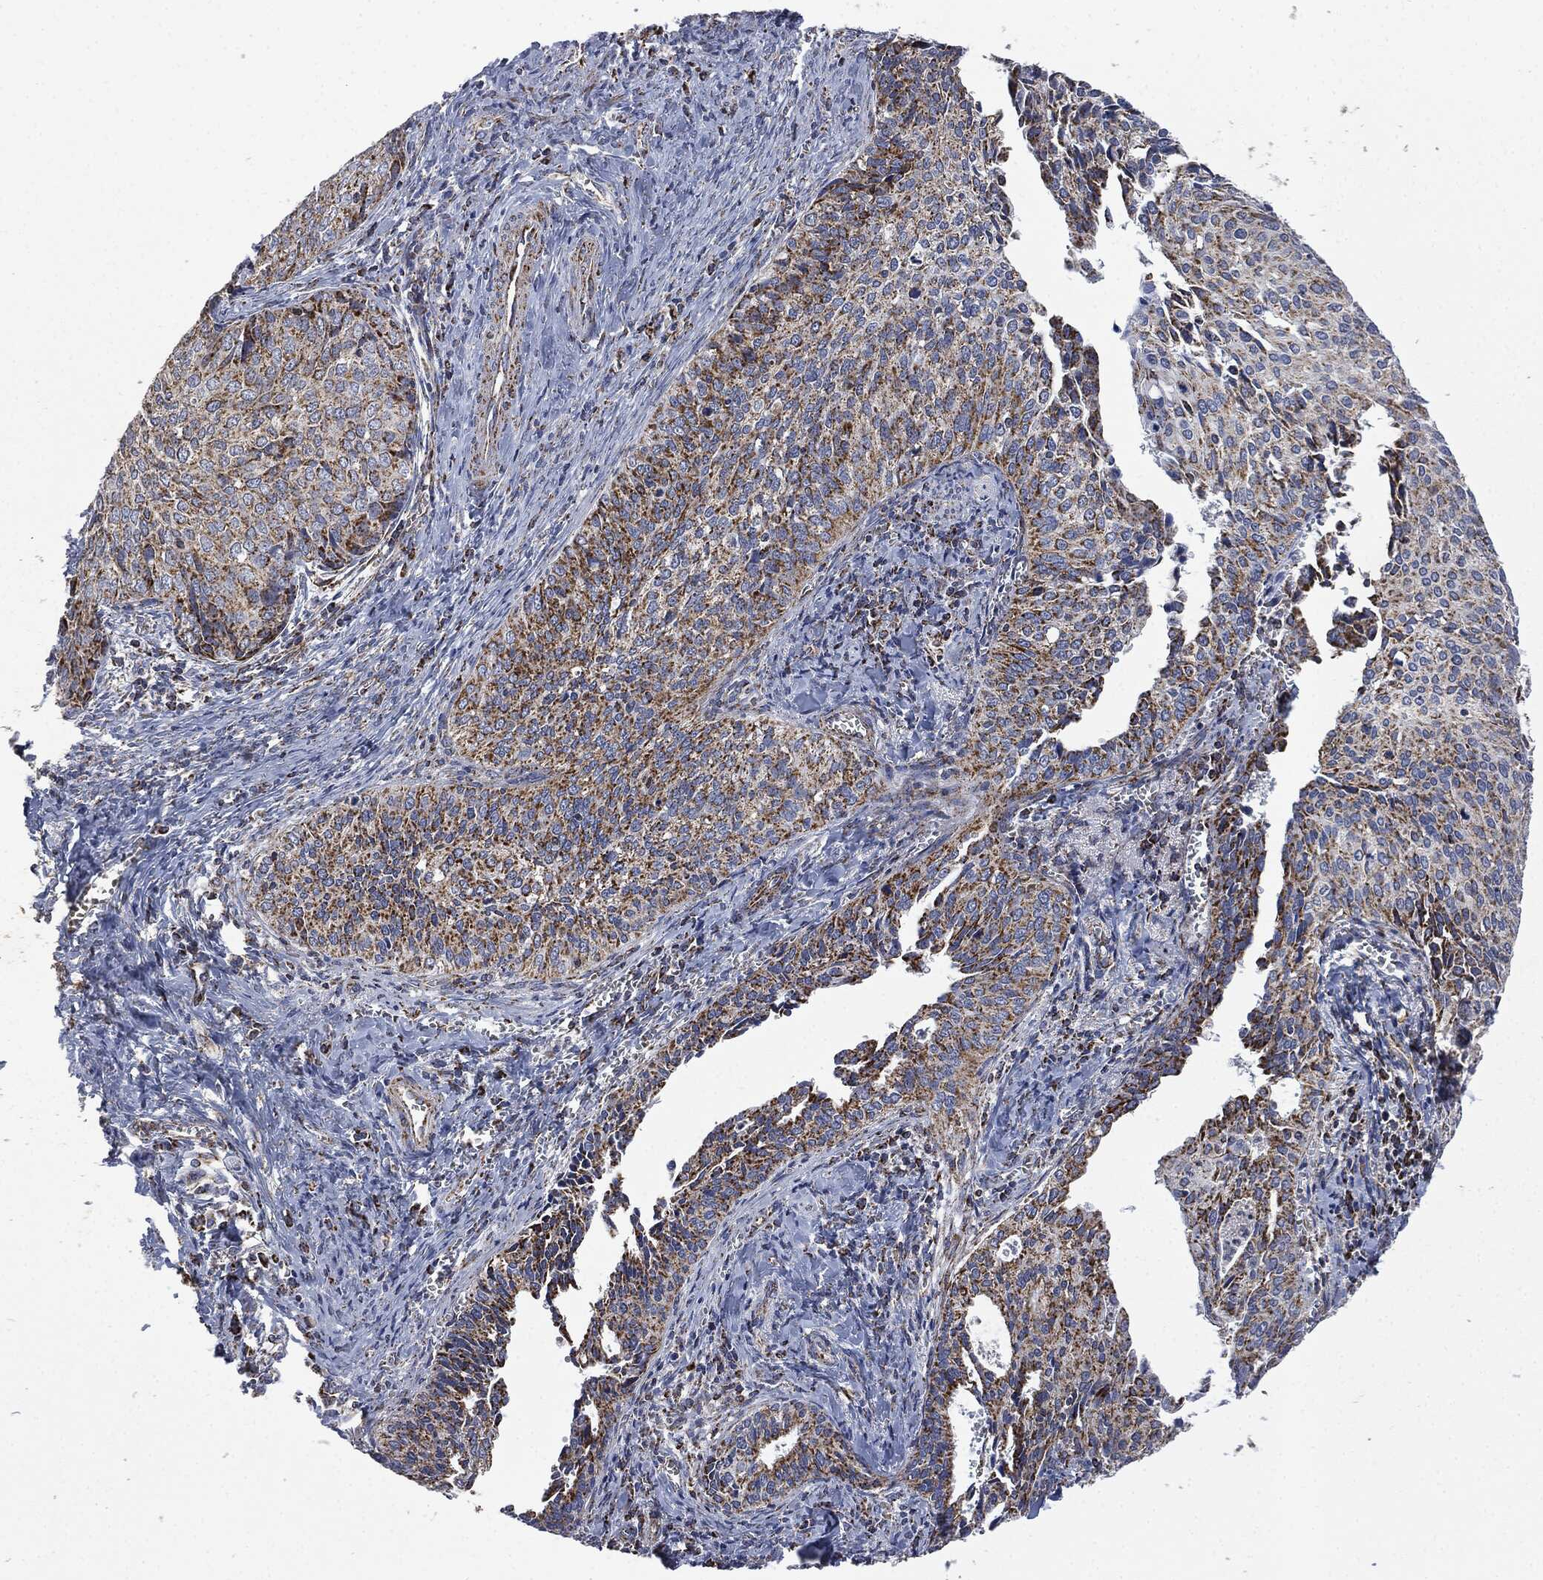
{"staining": {"intensity": "strong", "quantity": ">75%", "location": "cytoplasmic/membranous"}, "tissue": "cervical cancer", "cell_type": "Tumor cells", "image_type": "cancer", "snomed": [{"axis": "morphology", "description": "Squamous cell carcinoma, NOS"}, {"axis": "topography", "description": "Cervix"}], "caption": "Immunohistochemistry of squamous cell carcinoma (cervical) exhibits high levels of strong cytoplasmic/membranous expression in about >75% of tumor cells. Using DAB (brown) and hematoxylin (blue) stains, captured at high magnification using brightfield microscopy.", "gene": "RYK", "patient": {"sex": "female", "age": 29}}